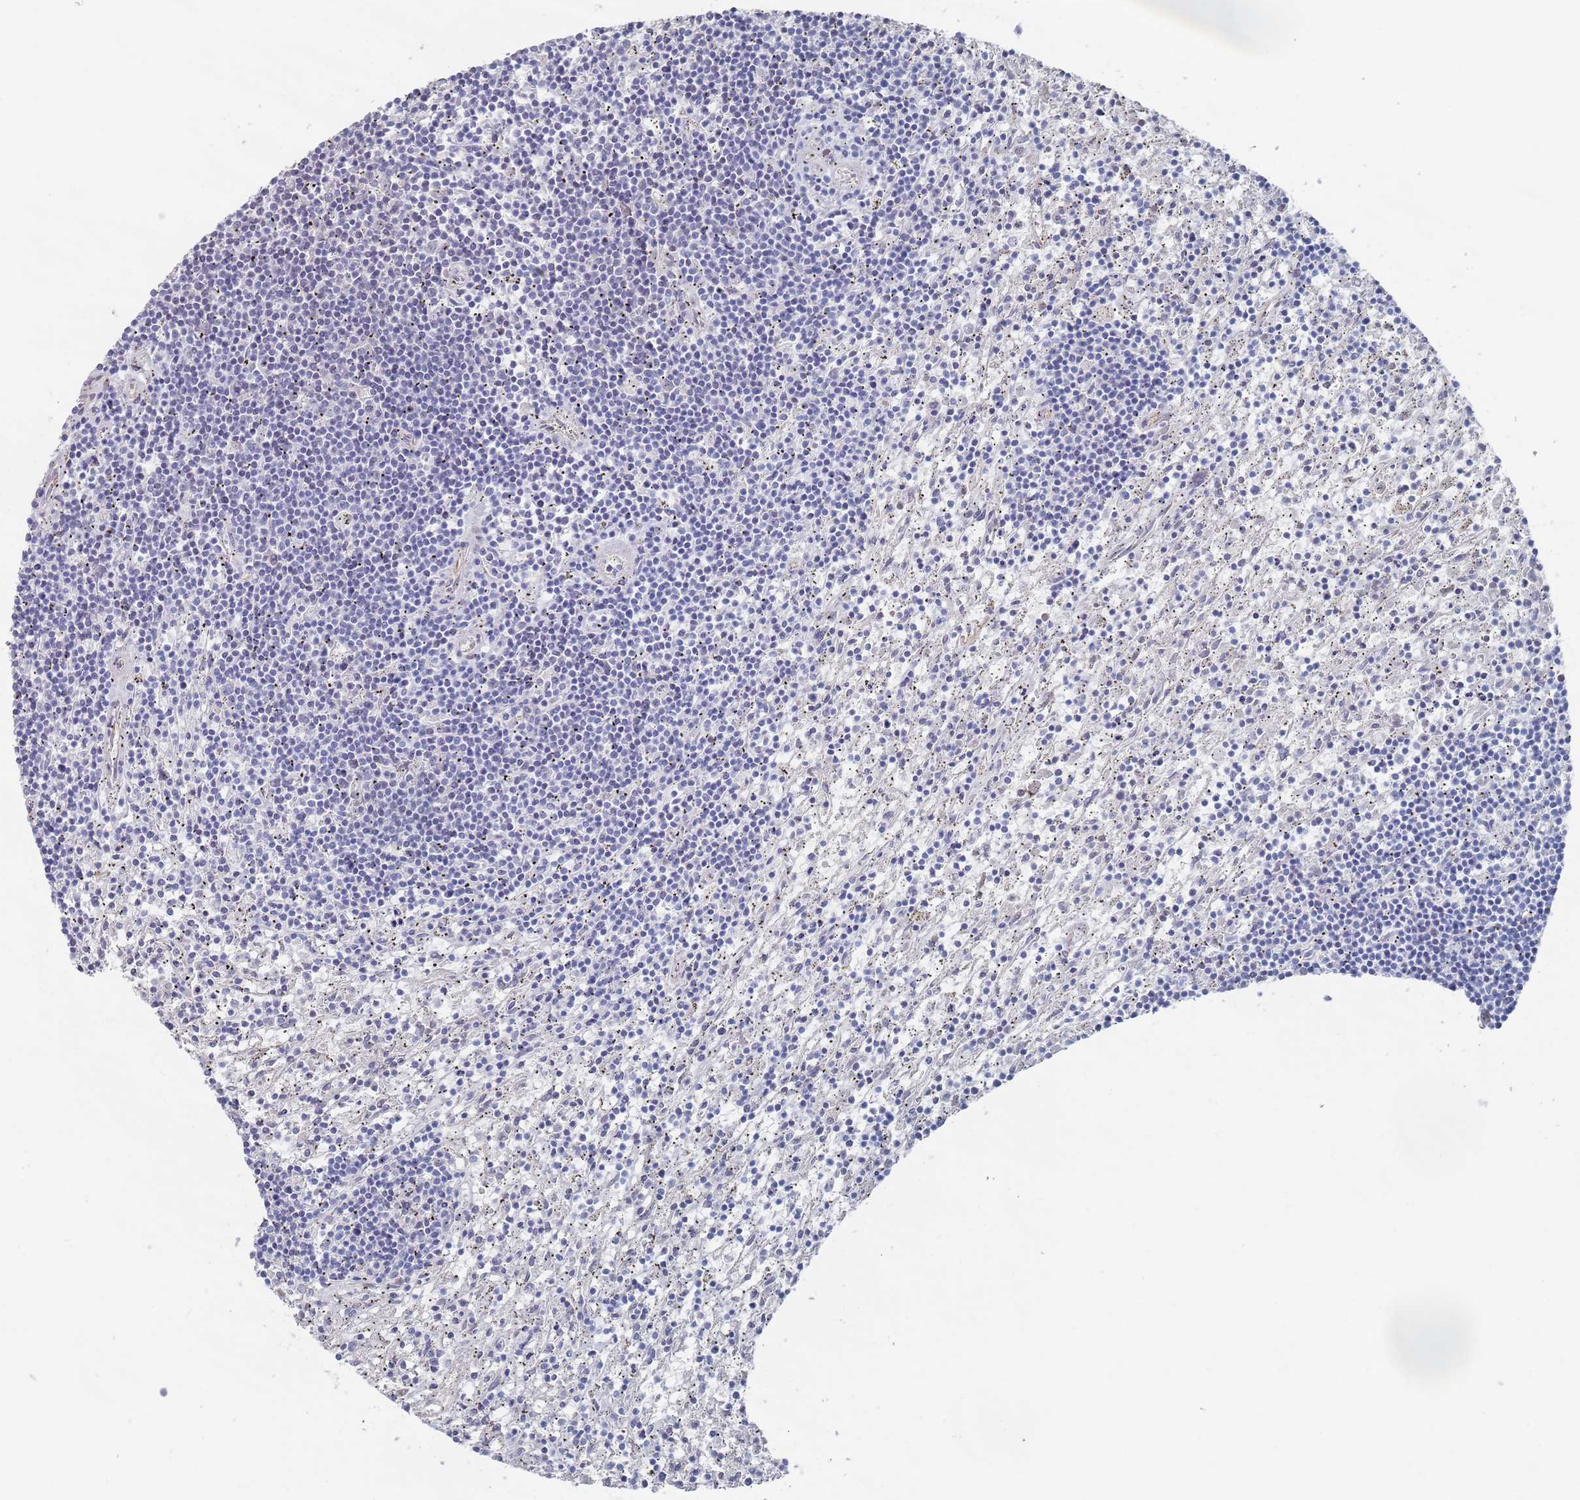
{"staining": {"intensity": "negative", "quantity": "none", "location": "none"}, "tissue": "lymphoma", "cell_type": "Tumor cells", "image_type": "cancer", "snomed": [{"axis": "morphology", "description": "Malignant lymphoma, non-Hodgkin's type, Low grade"}, {"axis": "topography", "description": "Spleen"}], "caption": "Photomicrograph shows no significant protein expression in tumor cells of low-grade malignant lymphoma, non-Hodgkin's type. (DAB (3,3'-diaminobenzidine) IHC, high magnification).", "gene": "TMCO3", "patient": {"sex": "male", "age": 76}}